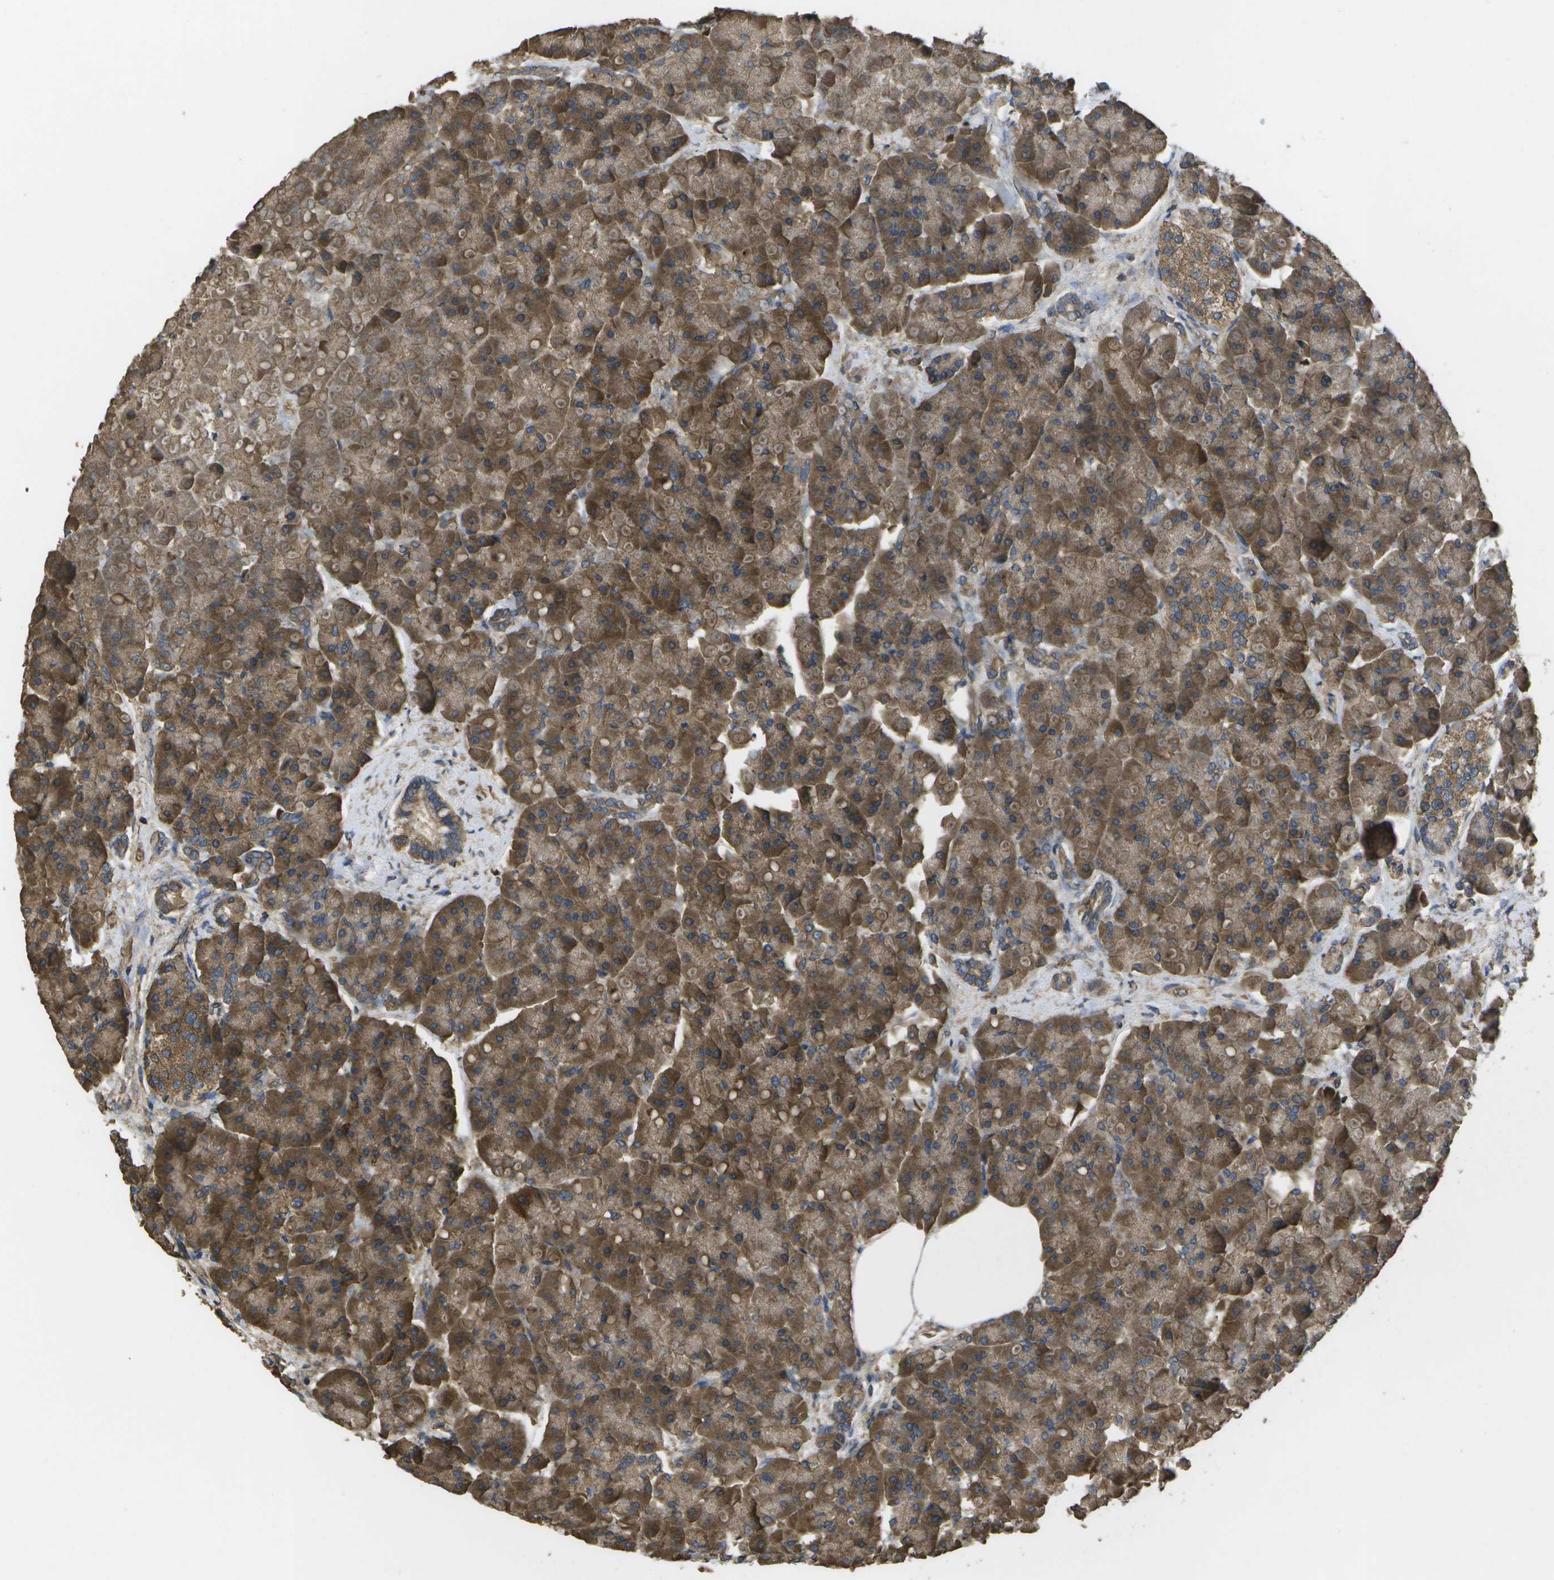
{"staining": {"intensity": "moderate", "quantity": ">75%", "location": "cytoplasmic/membranous"}, "tissue": "pancreas", "cell_type": "Exocrine glandular cells", "image_type": "normal", "snomed": [{"axis": "morphology", "description": "Normal tissue, NOS"}, {"axis": "topography", "description": "Pancreas"}], "caption": "High-magnification brightfield microscopy of normal pancreas stained with DAB (brown) and counterstained with hematoxylin (blue). exocrine glandular cells exhibit moderate cytoplasmic/membranous expression is seen in about>75% of cells.", "gene": "SACS", "patient": {"sex": "female", "age": 70}}